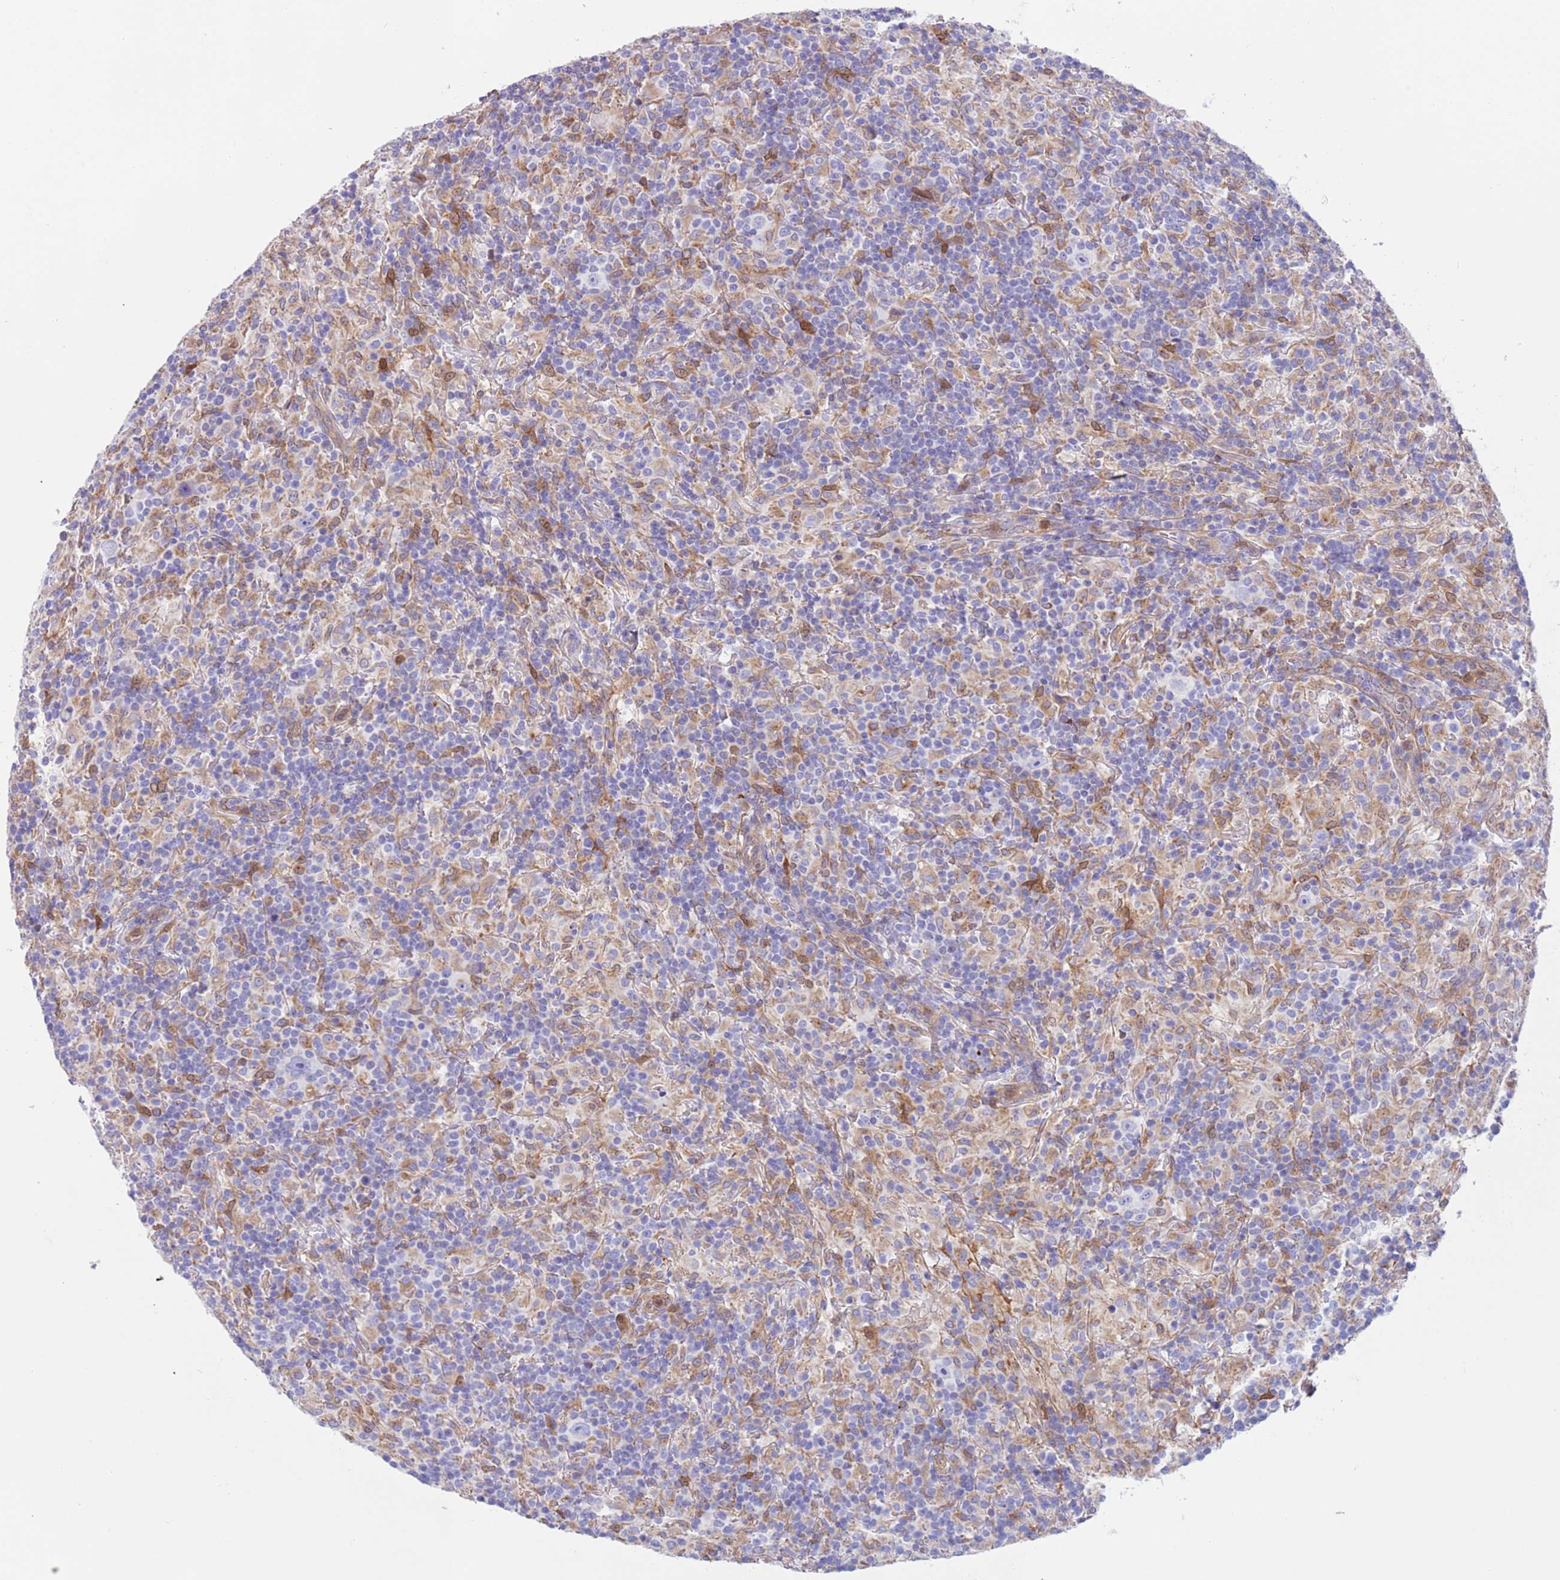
{"staining": {"intensity": "negative", "quantity": "none", "location": "none"}, "tissue": "lymphoma", "cell_type": "Tumor cells", "image_type": "cancer", "snomed": [{"axis": "morphology", "description": "Hodgkin's disease, NOS"}, {"axis": "topography", "description": "Lymph node"}], "caption": "Tumor cells show no significant protein positivity in lymphoma.", "gene": "C6orf47", "patient": {"sex": "male", "age": 70}}